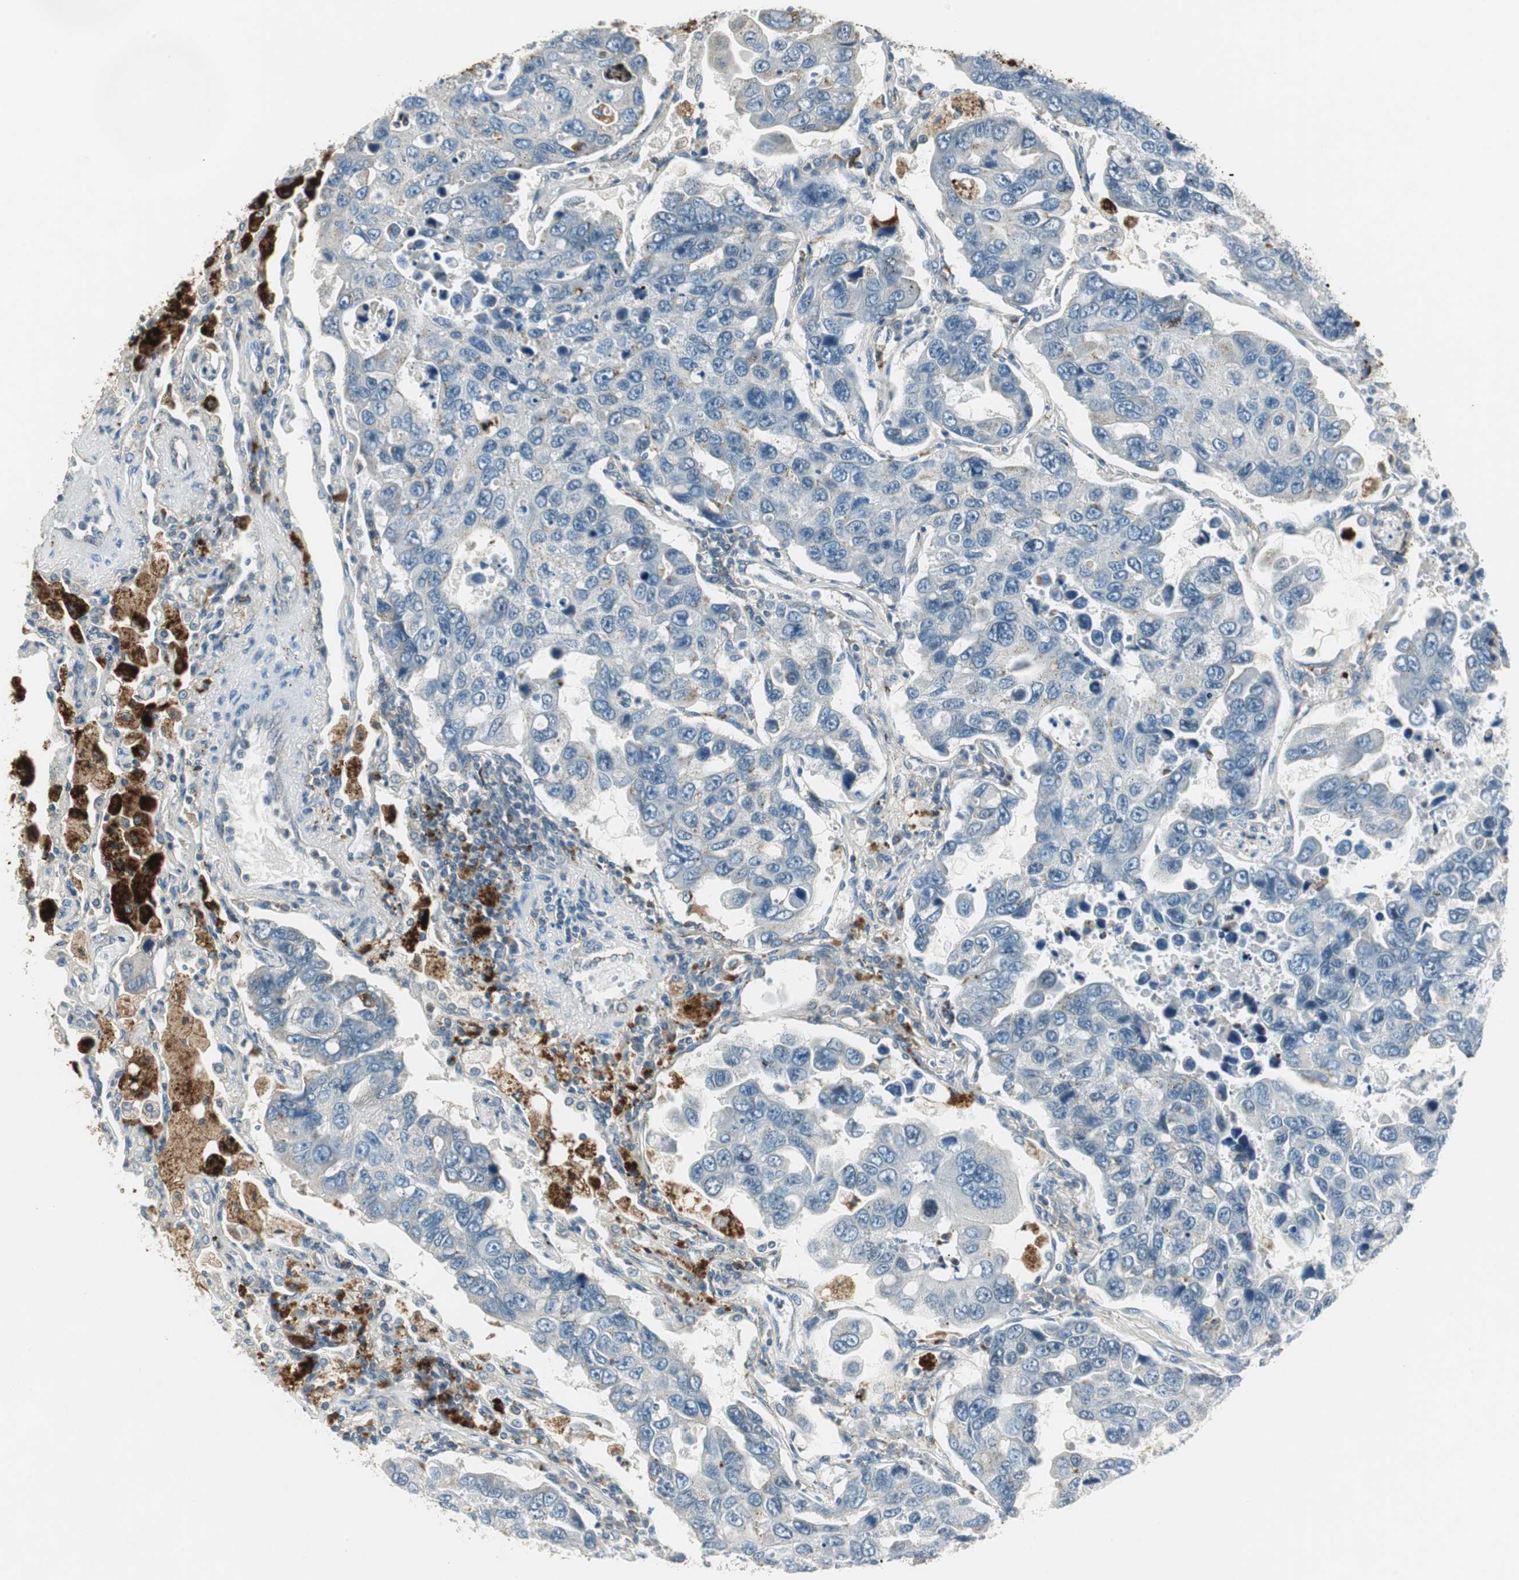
{"staining": {"intensity": "negative", "quantity": "none", "location": "none"}, "tissue": "lung cancer", "cell_type": "Tumor cells", "image_type": "cancer", "snomed": [{"axis": "morphology", "description": "Adenocarcinoma, NOS"}, {"axis": "topography", "description": "Lung"}], "caption": "Lung cancer (adenocarcinoma) stained for a protein using IHC demonstrates no staining tumor cells.", "gene": "NCK1", "patient": {"sex": "male", "age": 64}}